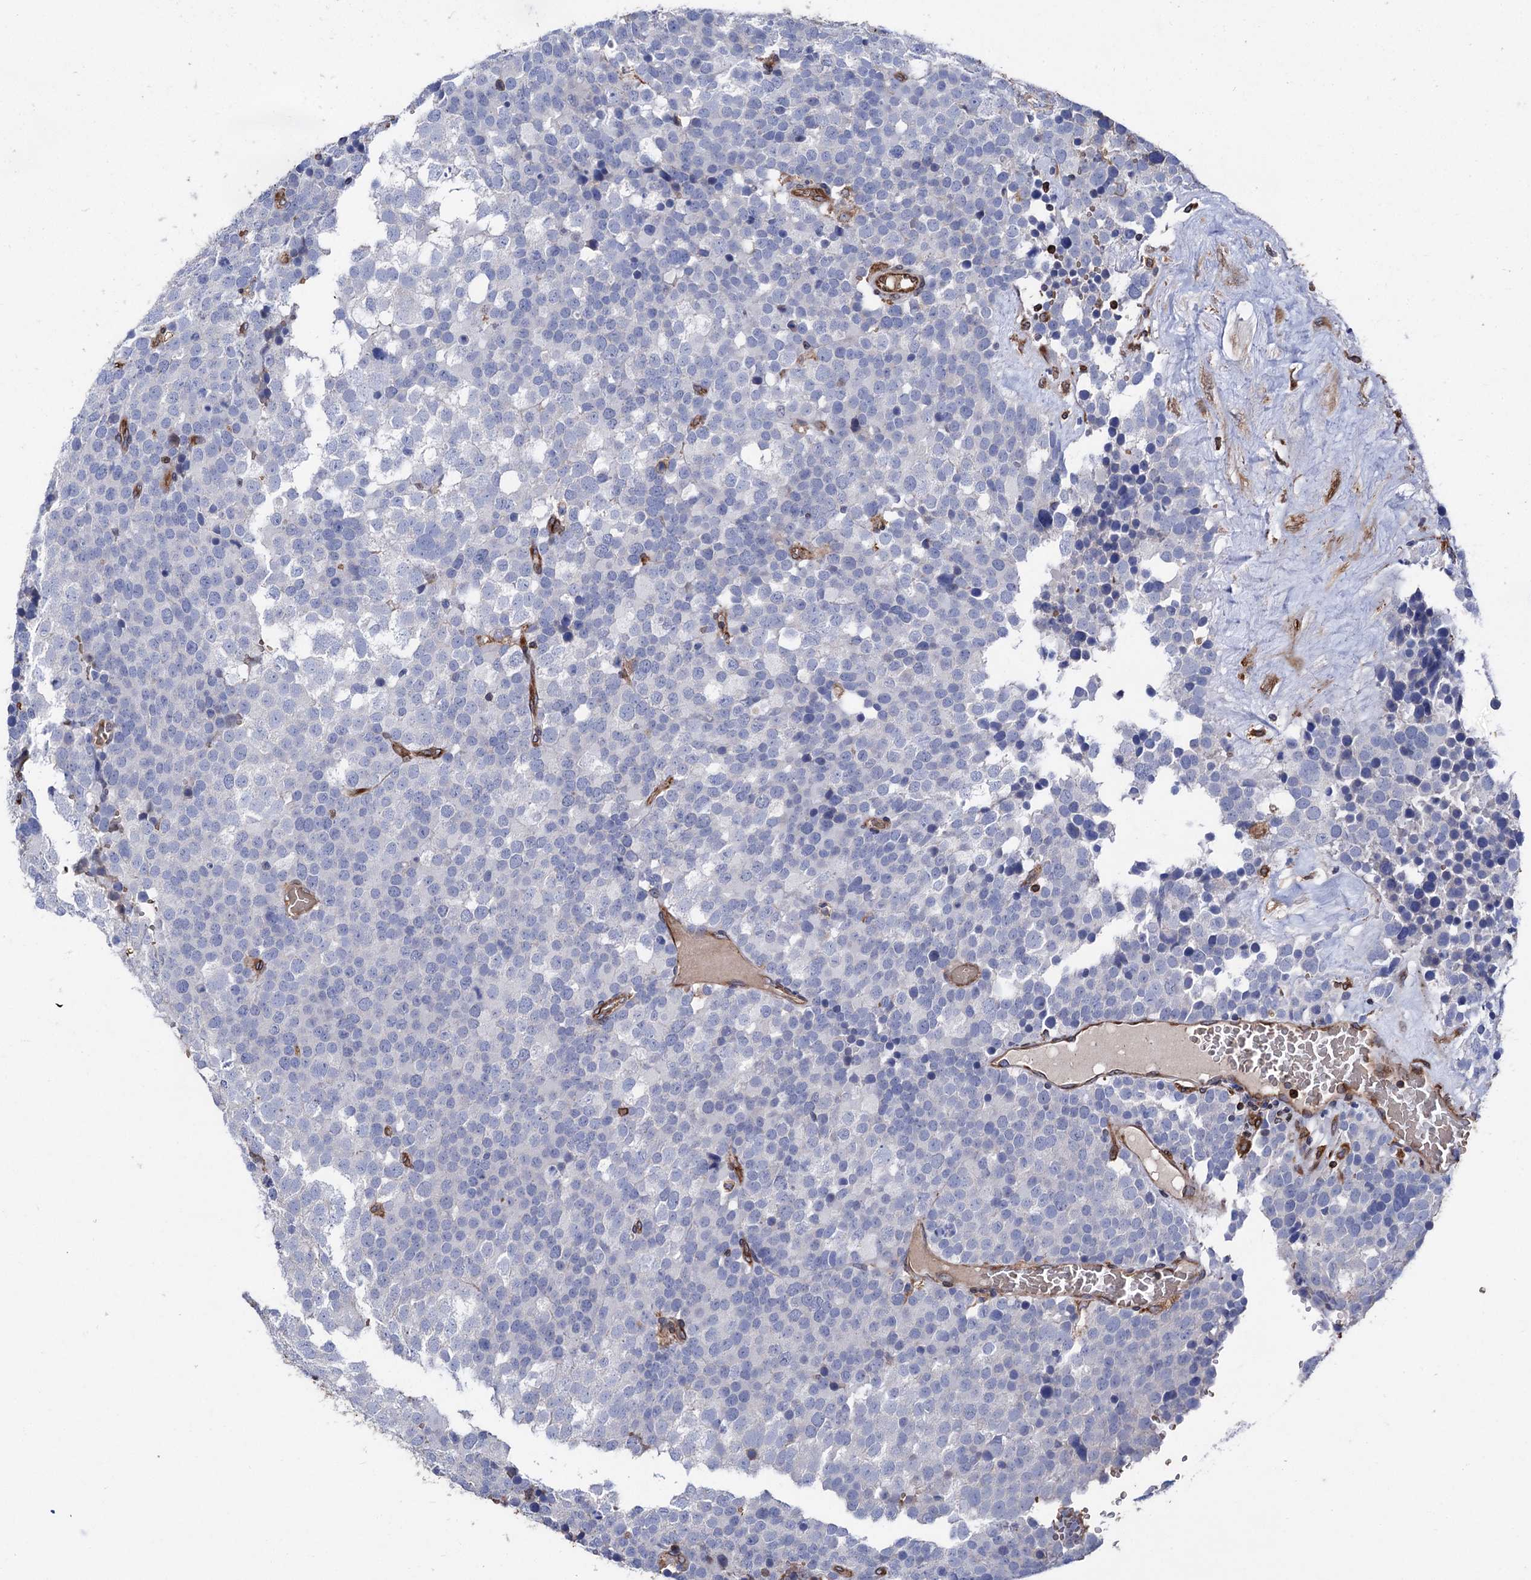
{"staining": {"intensity": "negative", "quantity": "none", "location": "none"}, "tissue": "testis cancer", "cell_type": "Tumor cells", "image_type": "cancer", "snomed": [{"axis": "morphology", "description": "Seminoma, NOS"}, {"axis": "topography", "description": "Testis"}], "caption": "Testis seminoma stained for a protein using IHC reveals no expression tumor cells.", "gene": "STING1", "patient": {"sex": "male", "age": 71}}